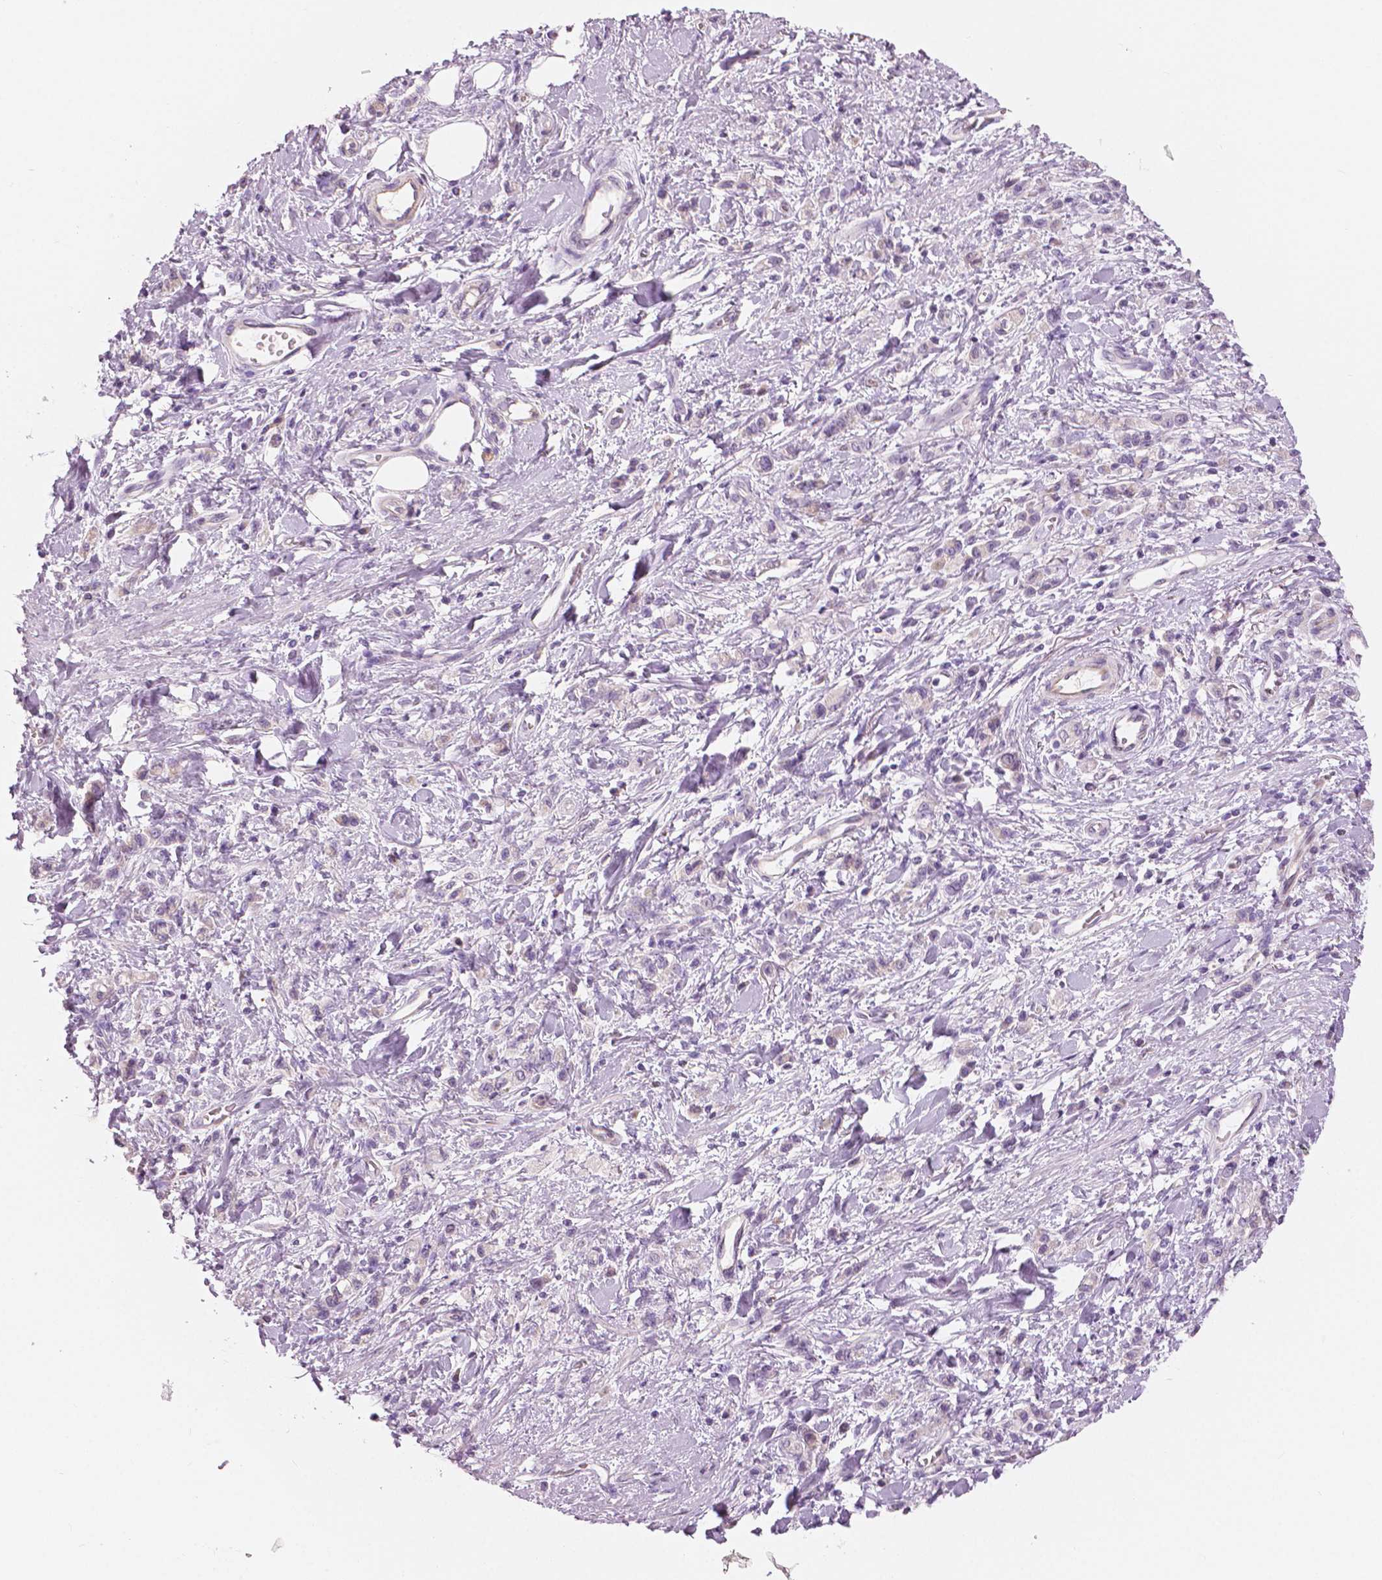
{"staining": {"intensity": "negative", "quantity": "none", "location": "none"}, "tissue": "stomach cancer", "cell_type": "Tumor cells", "image_type": "cancer", "snomed": [{"axis": "morphology", "description": "Adenocarcinoma, NOS"}, {"axis": "topography", "description": "Stomach"}], "caption": "This histopathology image is of stomach cancer stained with immunohistochemistry to label a protein in brown with the nuclei are counter-stained blue. There is no staining in tumor cells. The staining is performed using DAB (3,3'-diaminobenzidine) brown chromogen with nuclei counter-stained in using hematoxylin.", "gene": "SLC24A1", "patient": {"sex": "male", "age": 77}}